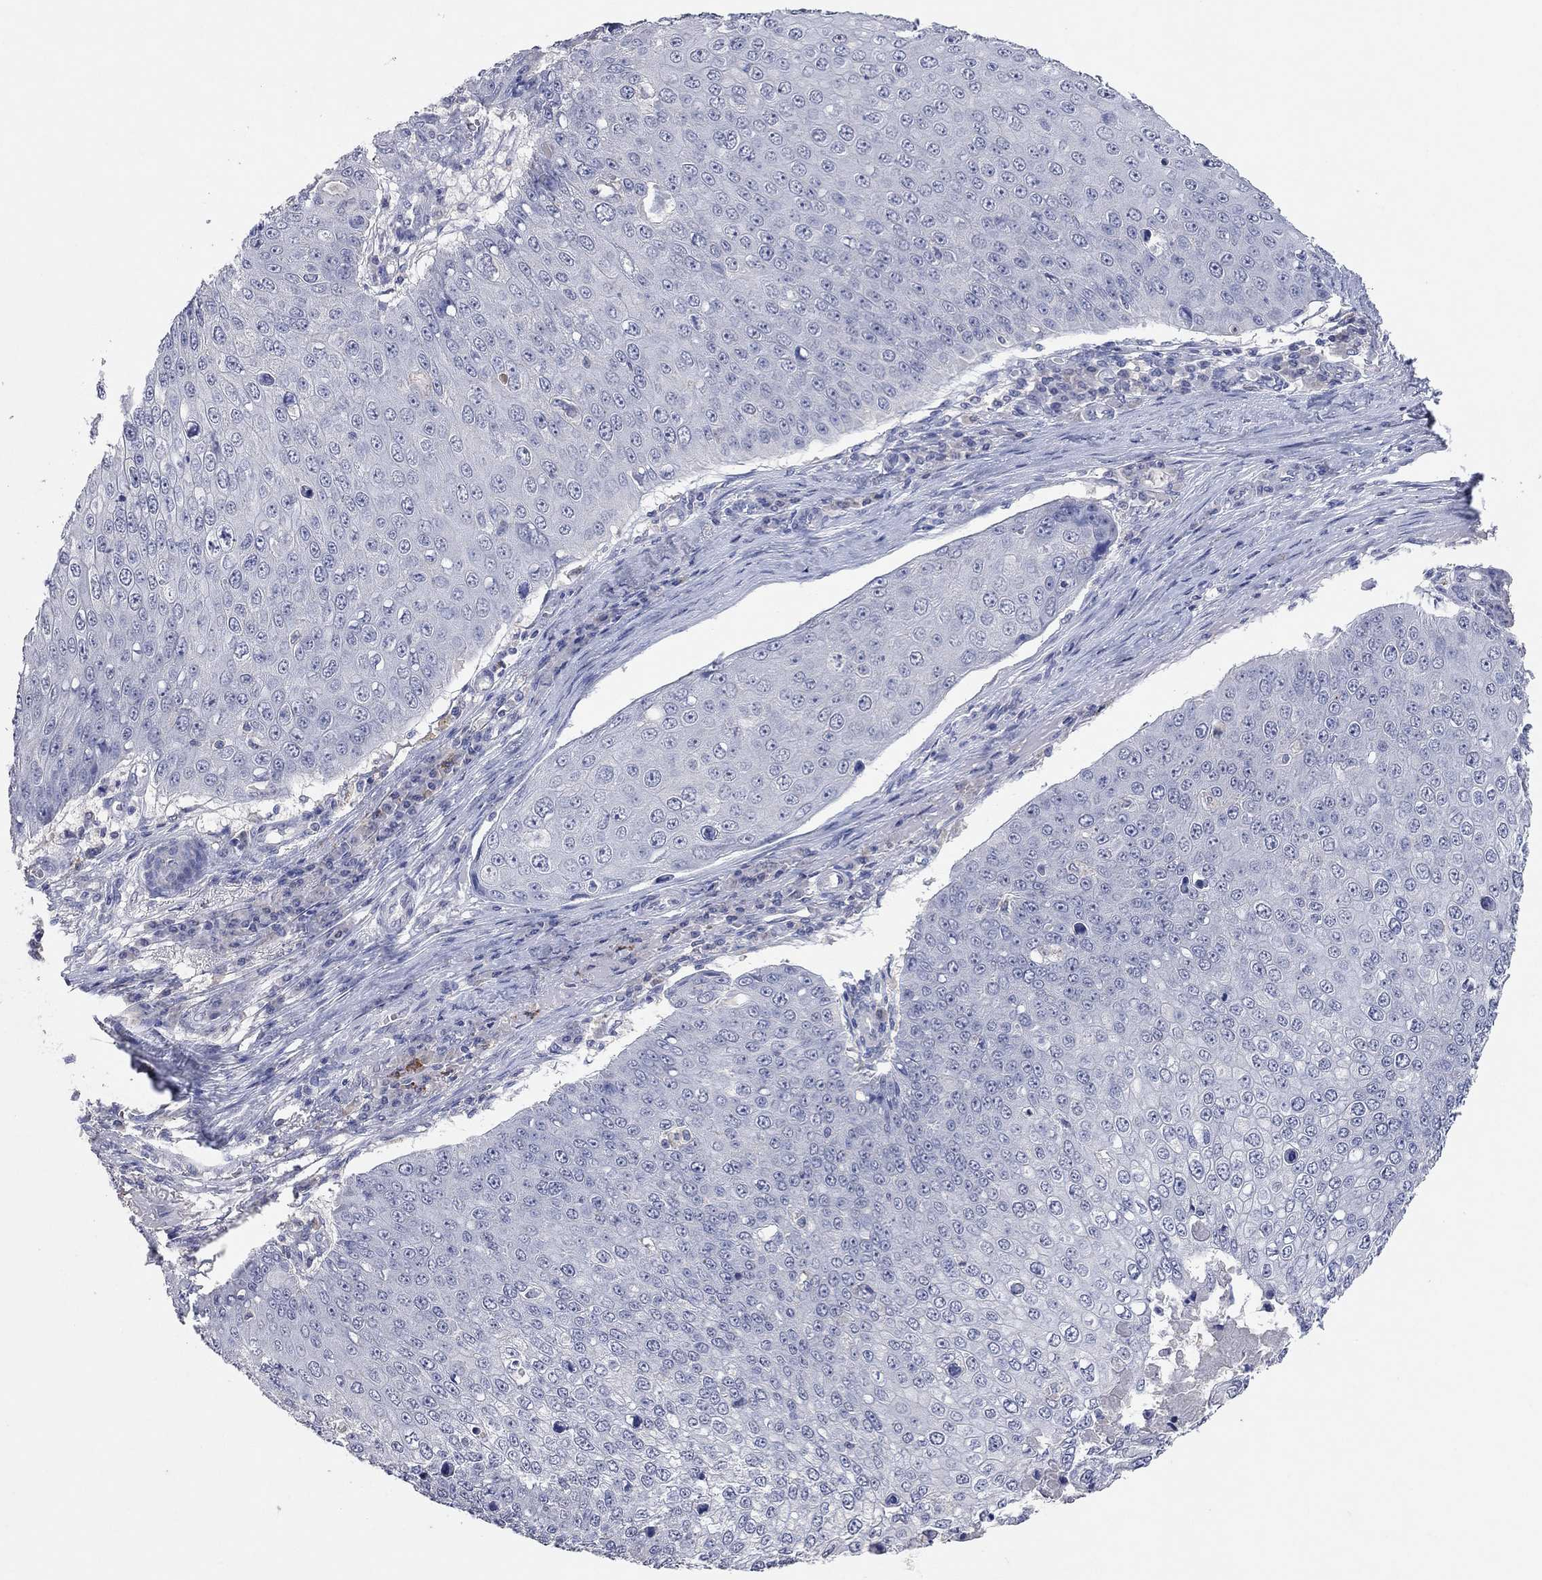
{"staining": {"intensity": "negative", "quantity": "none", "location": "none"}, "tissue": "skin cancer", "cell_type": "Tumor cells", "image_type": "cancer", "snomed": [{"axis": "morphology", "description": "Squamous cell carcinoma, NOS"}, {"axis": "topography", "description": "Skin"}], "caption": "Immunohistochemical staining of skin cancer (squamous cell carcinoma) reveals no significant positivity in tumor cells.", "gene": "MMP13", "patient": {"sex": "male", "age": 71}}